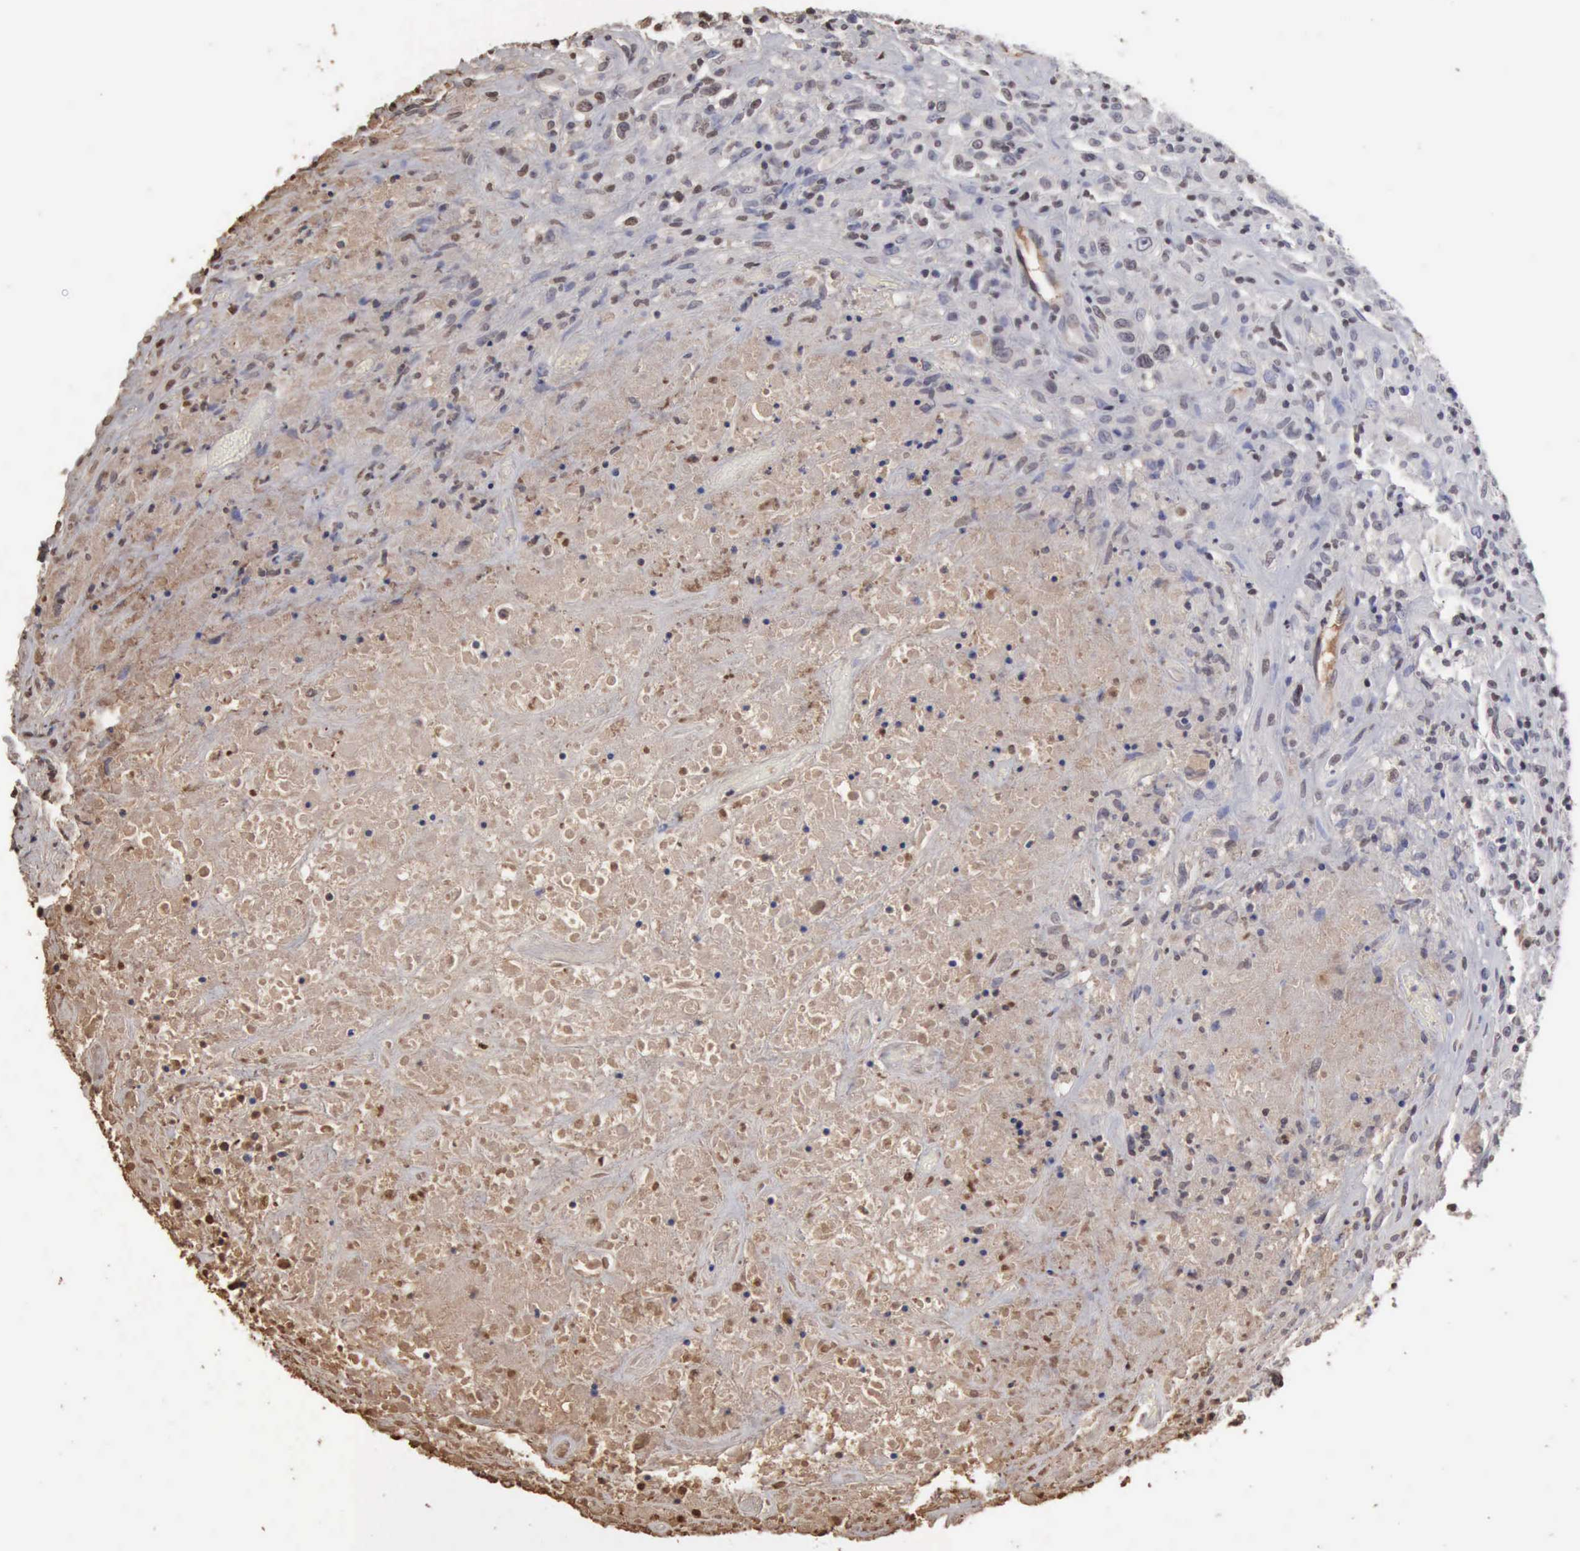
{"staining": {"intensity": "negative", "quantity": "none", "location": "none"}, "tissue": "lymphoma", "cell_type": "Tumor cells", "image_type": "cancer", "snomed": [{"axis": "morphology", "description": "Hodgkin's disease, NOS"}, {"axis": "topography", "description": "Lymph node"}], "caption": "Tumor cells show no significant expression in lymphoma.", "gene": "SERPINA1", "patient": {"sex": "male", "age": 46}}